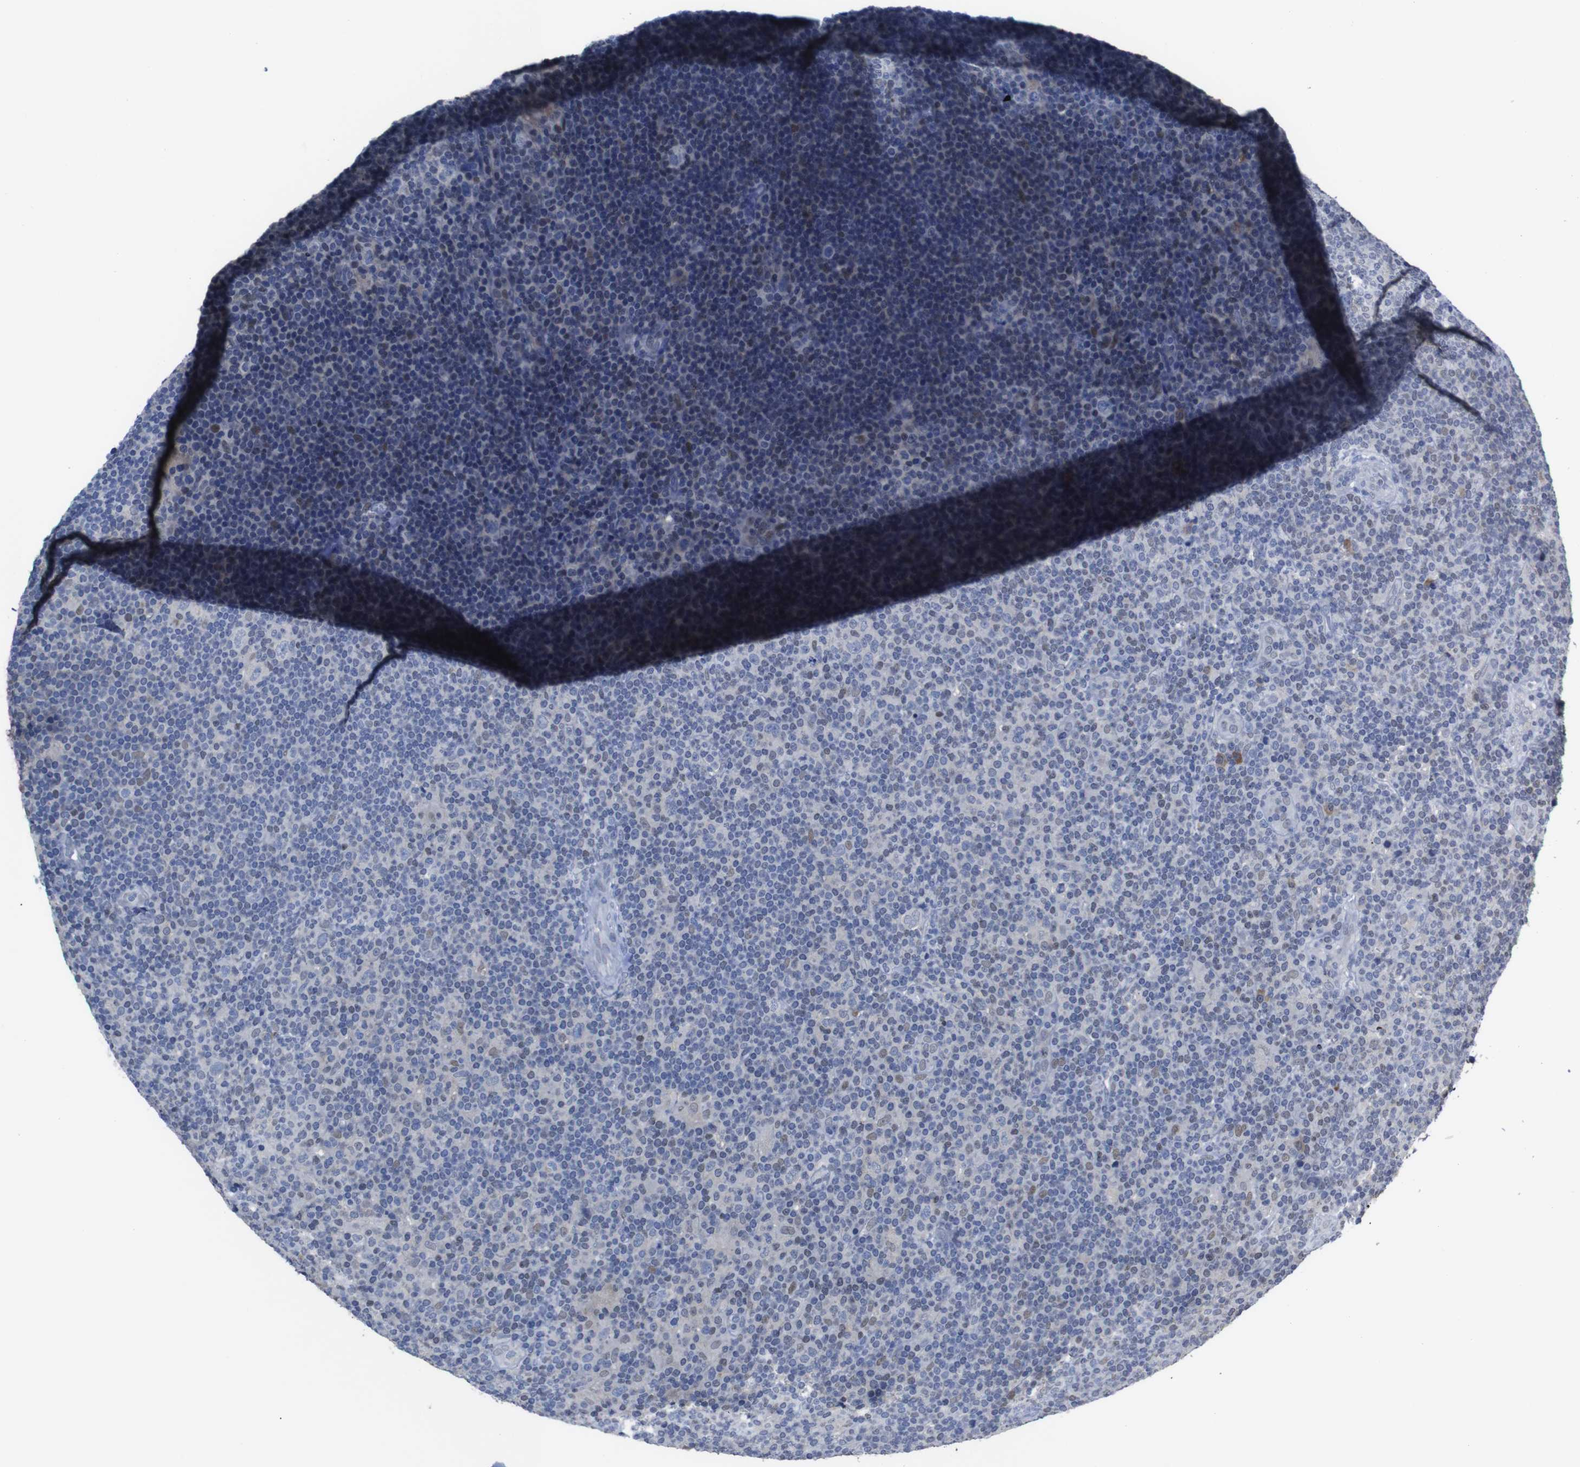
{"staining": {"intensity": "negative", "quantity": "none", "location": "none"}, "tissue": "lymphoma", "cell_type": "Tumor cells", "image_type": "cancer", "snomed": [{"axis": "morphology", "description": "Hodgkin's disease, NOS"}, {"axis": "topography", "description": "Lymph node"}], "caption": "Lymphoma was stained to show a protein in brown. There is no significant expression in tumor cells.", "gene": "SEMA4B", "patient": {"sex": "female", "age": 57}}